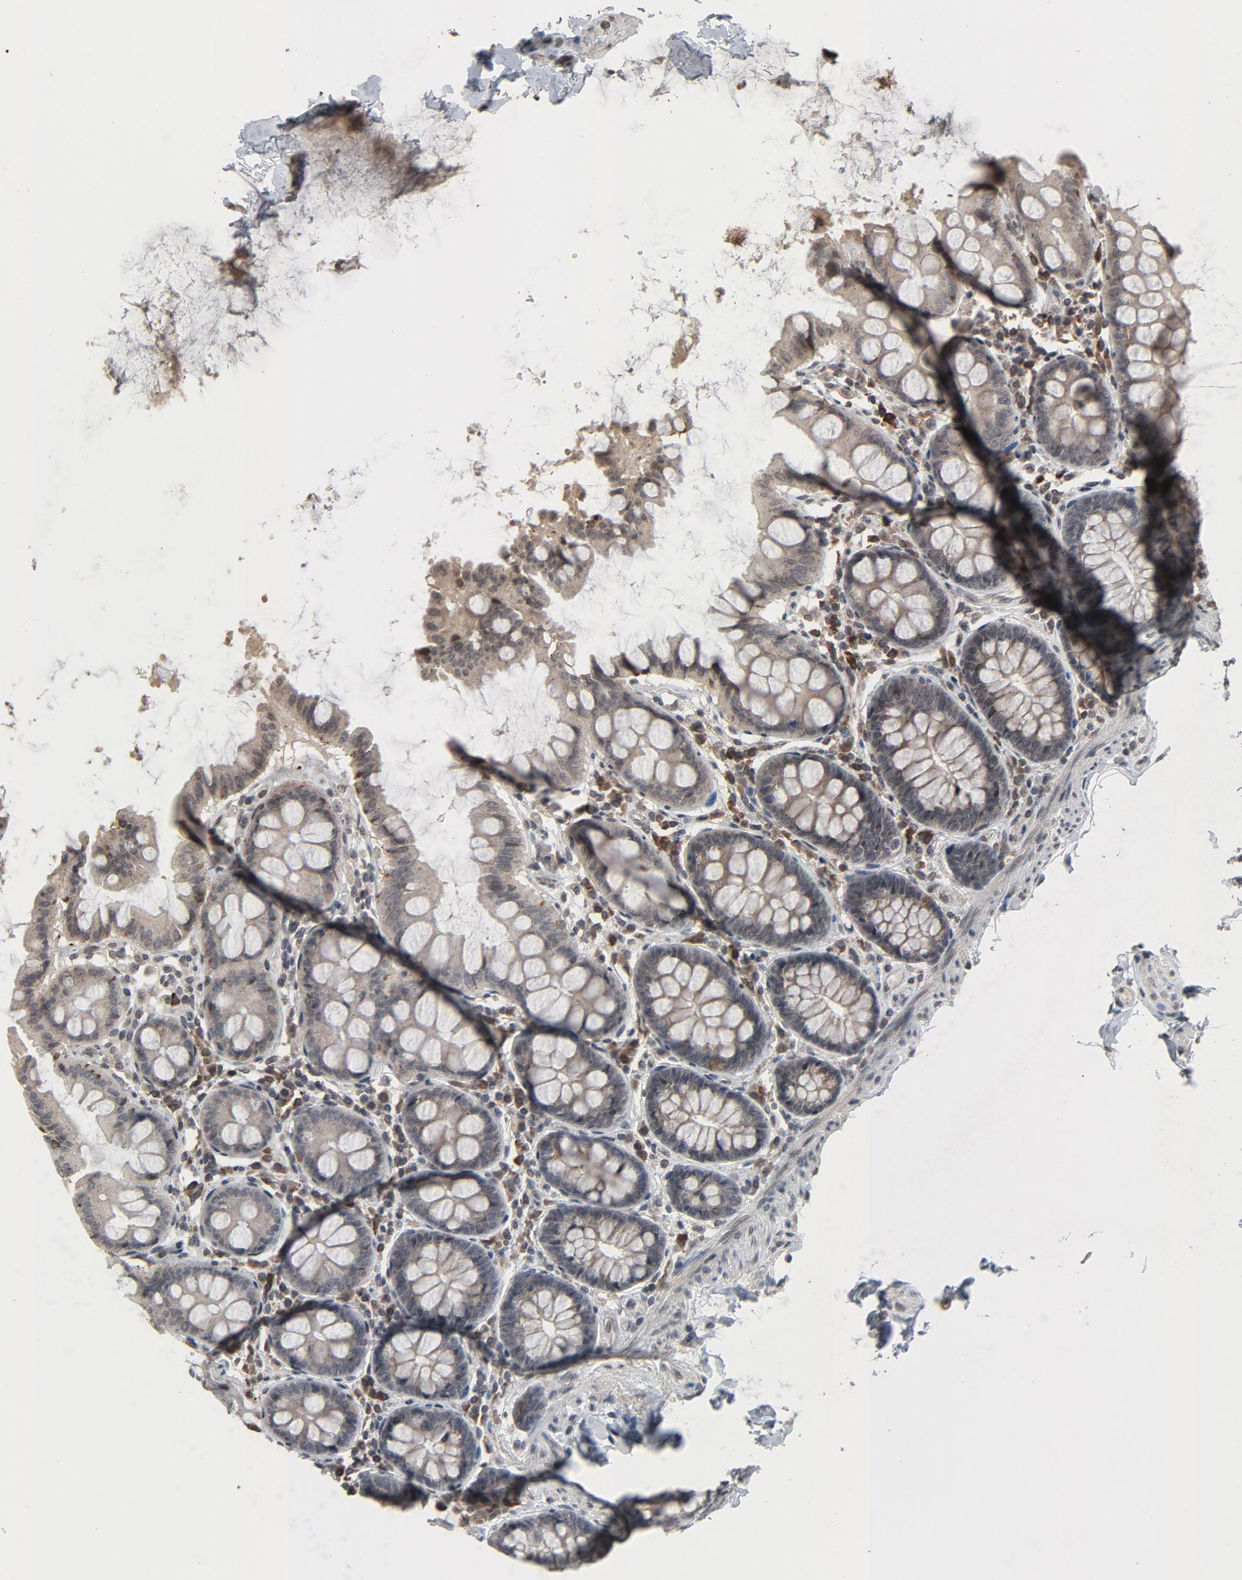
{"staining": {"intensity": "moderate", "quantity": ">75%", "location": "nuclear"}, "tissue": "colon", "cell_type": "Endothelial cells", "image_type": "normal", "snomed": [{"axis": "morphology", "description": "Normal tissue, NOS"}, {"axis": "topography", "description": "Colon"}], "caption": "Unremarkable colon was stained to show a protein in brown. There is medium levels of moderate nuclear positivity in approximately >75% of endothelial cells. (Stains: DAB (3,3'-diaminobenzidine) in brown, nuclei in blue, Microscopy: brightfield microscopy at high magnification).", "gene": "POM121", "patient": {"sex": "female", "age": 61}}